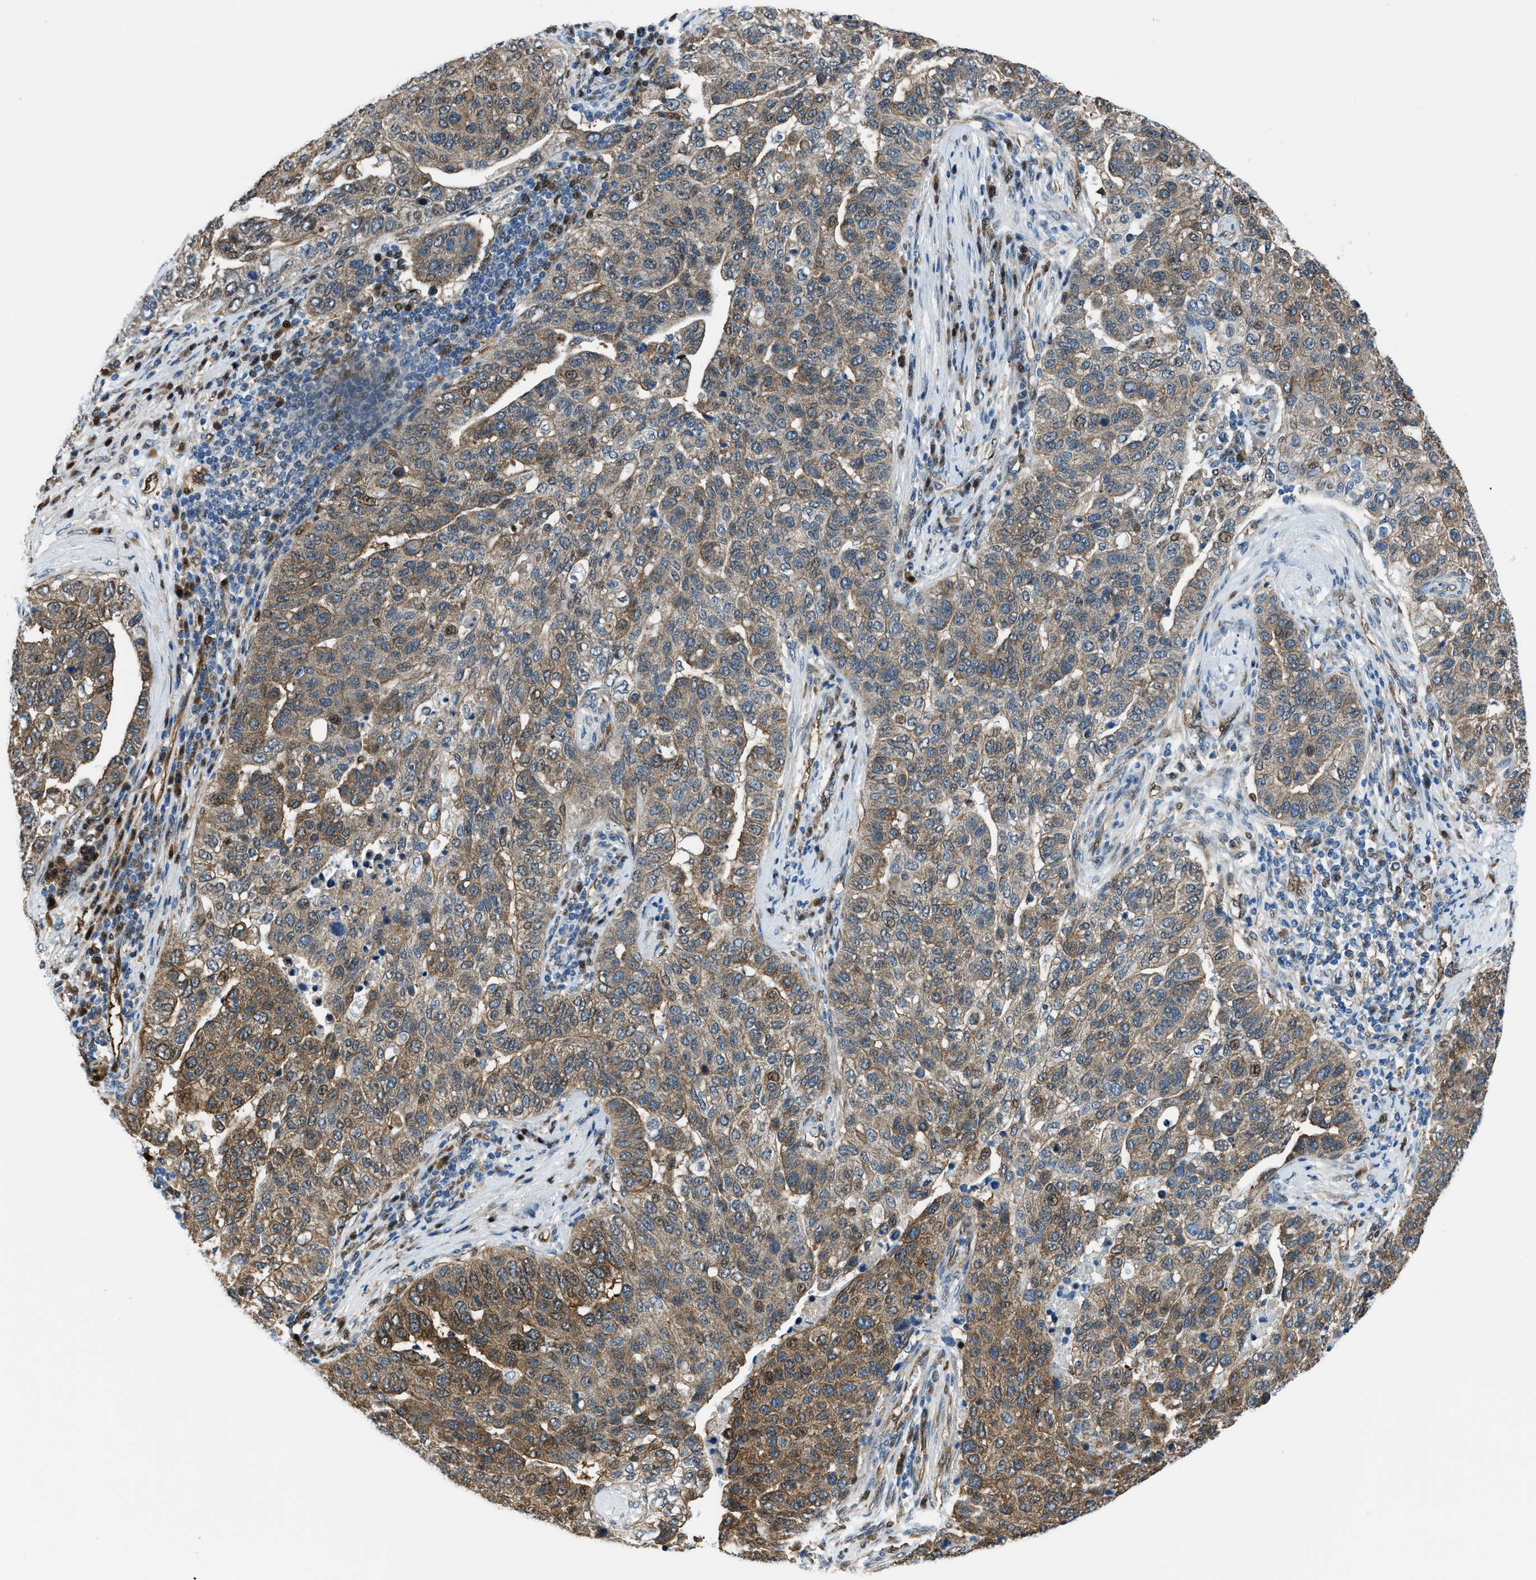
{"staining": {"intensity": "moderate", "quantity": ">75%", "location": "cytoplasmic/membranous,nuclear"}, "tissue": "pancreatic cancer", "cell_type": "Tumor cells", "image_type": "cancer", "snomed": [{"axis": "morphology", "description": "Adenocarcinoma, NOS"}, {"axis": "topography", "description": "Pancreas"}], "caption": "Pancreatic cancer stained with IHC demonstrates moderate cytoplasmic/membranous and nuclear staining in approximately >75% of tumor cells.", "gene": "YWHAE", "patient": {"sex": "female", "age": 61}}